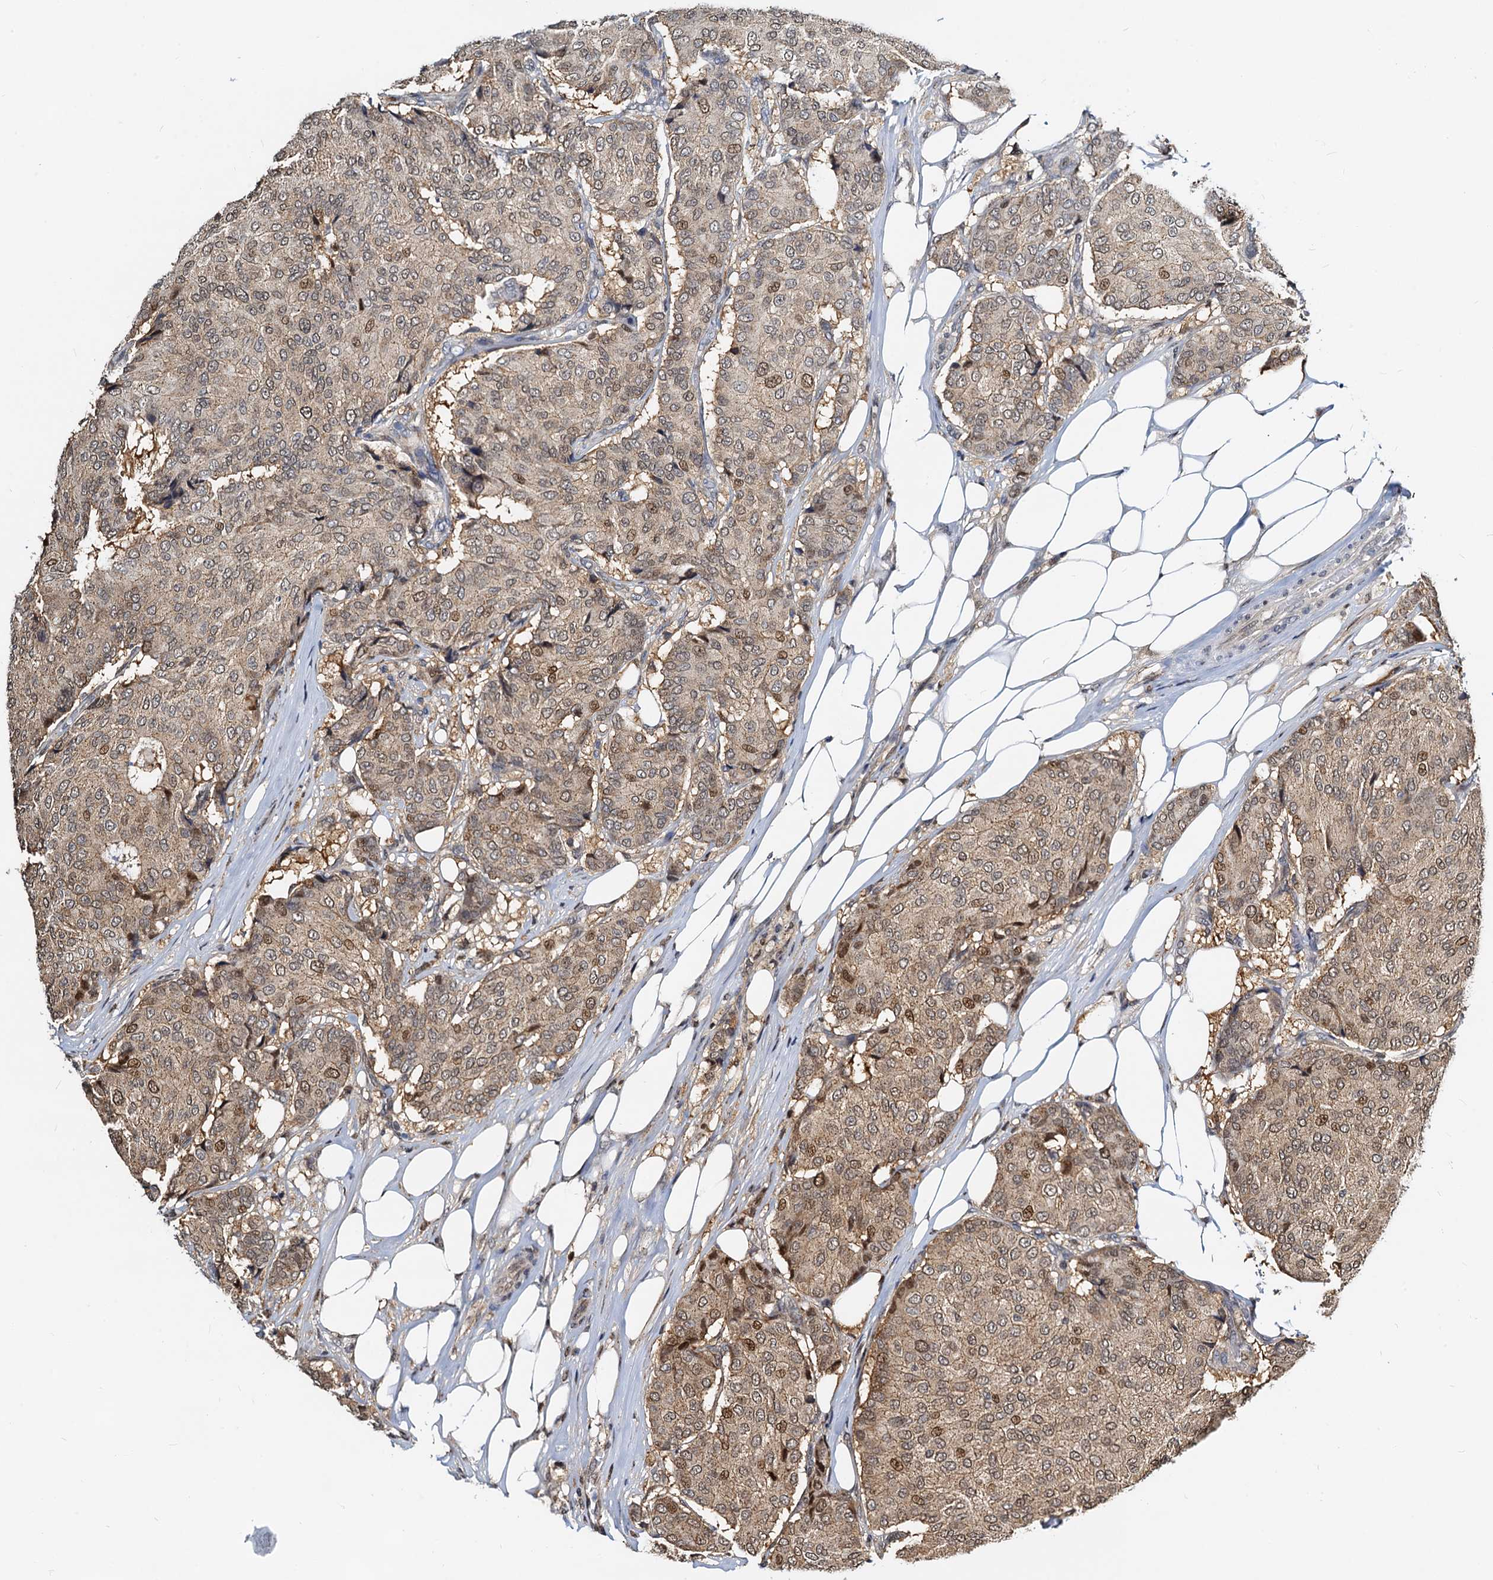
{"staining": {"intensity": "moderate", "quantity": "25%-75%", "location": "cytoplasmic/membranous,nuclear"}, "tissue": "breast cancer", "cell_type": "Tumor cells", "image_type": "cancer", "snomed": [{"axis": "morphology", "description": "Duct carcinoma"}, {"axis": "topography", "description": "Breast"}], "caption": "A brown stain labels moderate cytoplasmic/membranous and nuclear staining of a protein in breast invasive ductal carcinoma tumor cells.", "gene": "PTGES3", "patient": {"sex": "female", "age": 75}}